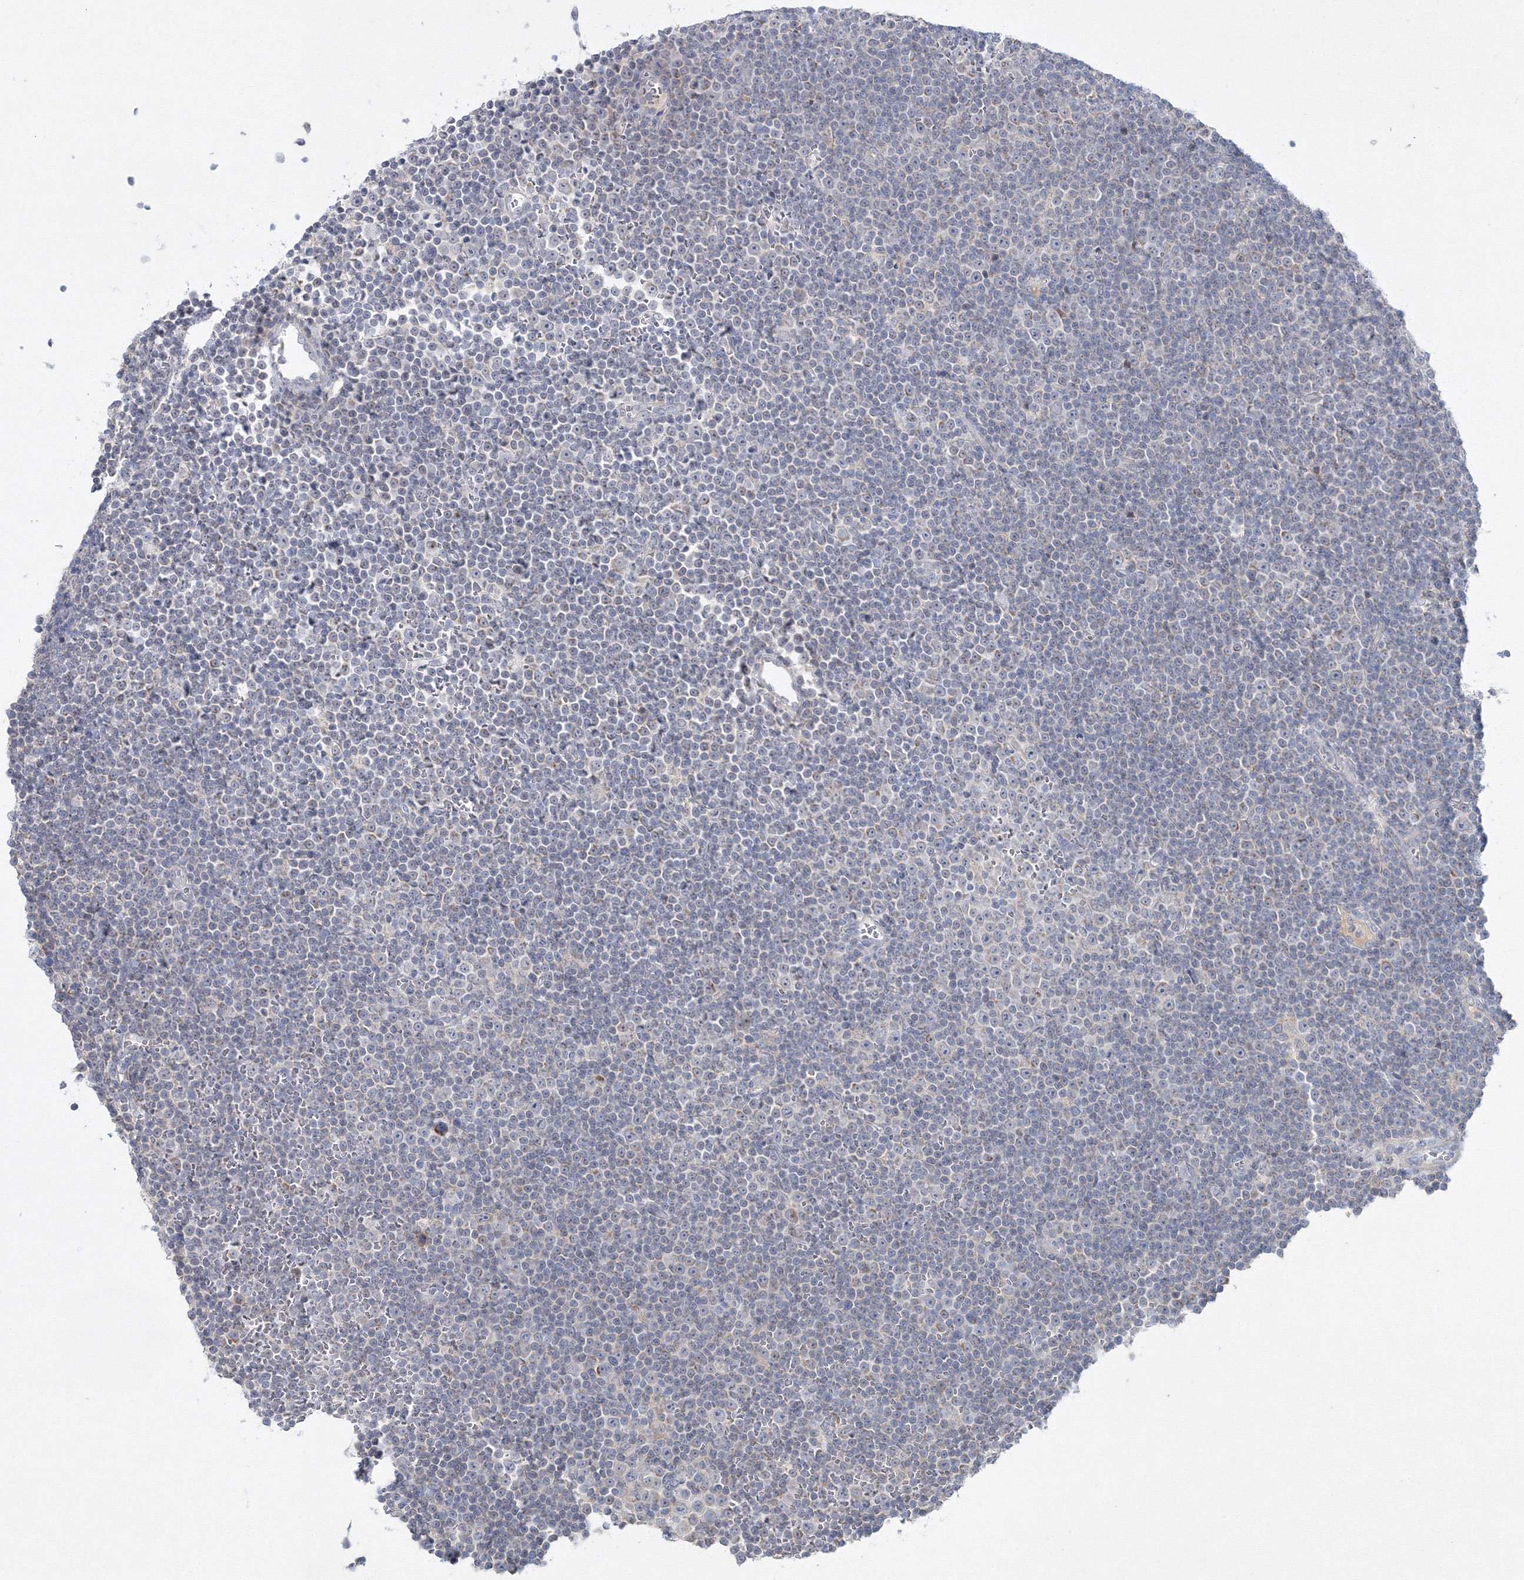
{"staining": {"intensity": "negative", "quantity": "none", "location": "none"}, "tissue": "lymphoma", "cell_type": "Tumor cells", "image_type": "cancer", "snomed": [{"axis": "morphology", "description": "Malignant lymphoma, non-Hodgkin's type, Low grade"}, {"axis": "topography", "description": "Lymph node"}], "caption": "There is no significant expression in tumor cells of lymphoma.", "gene": "NEU4", "patient": {"sex": "female", "age": 67}}